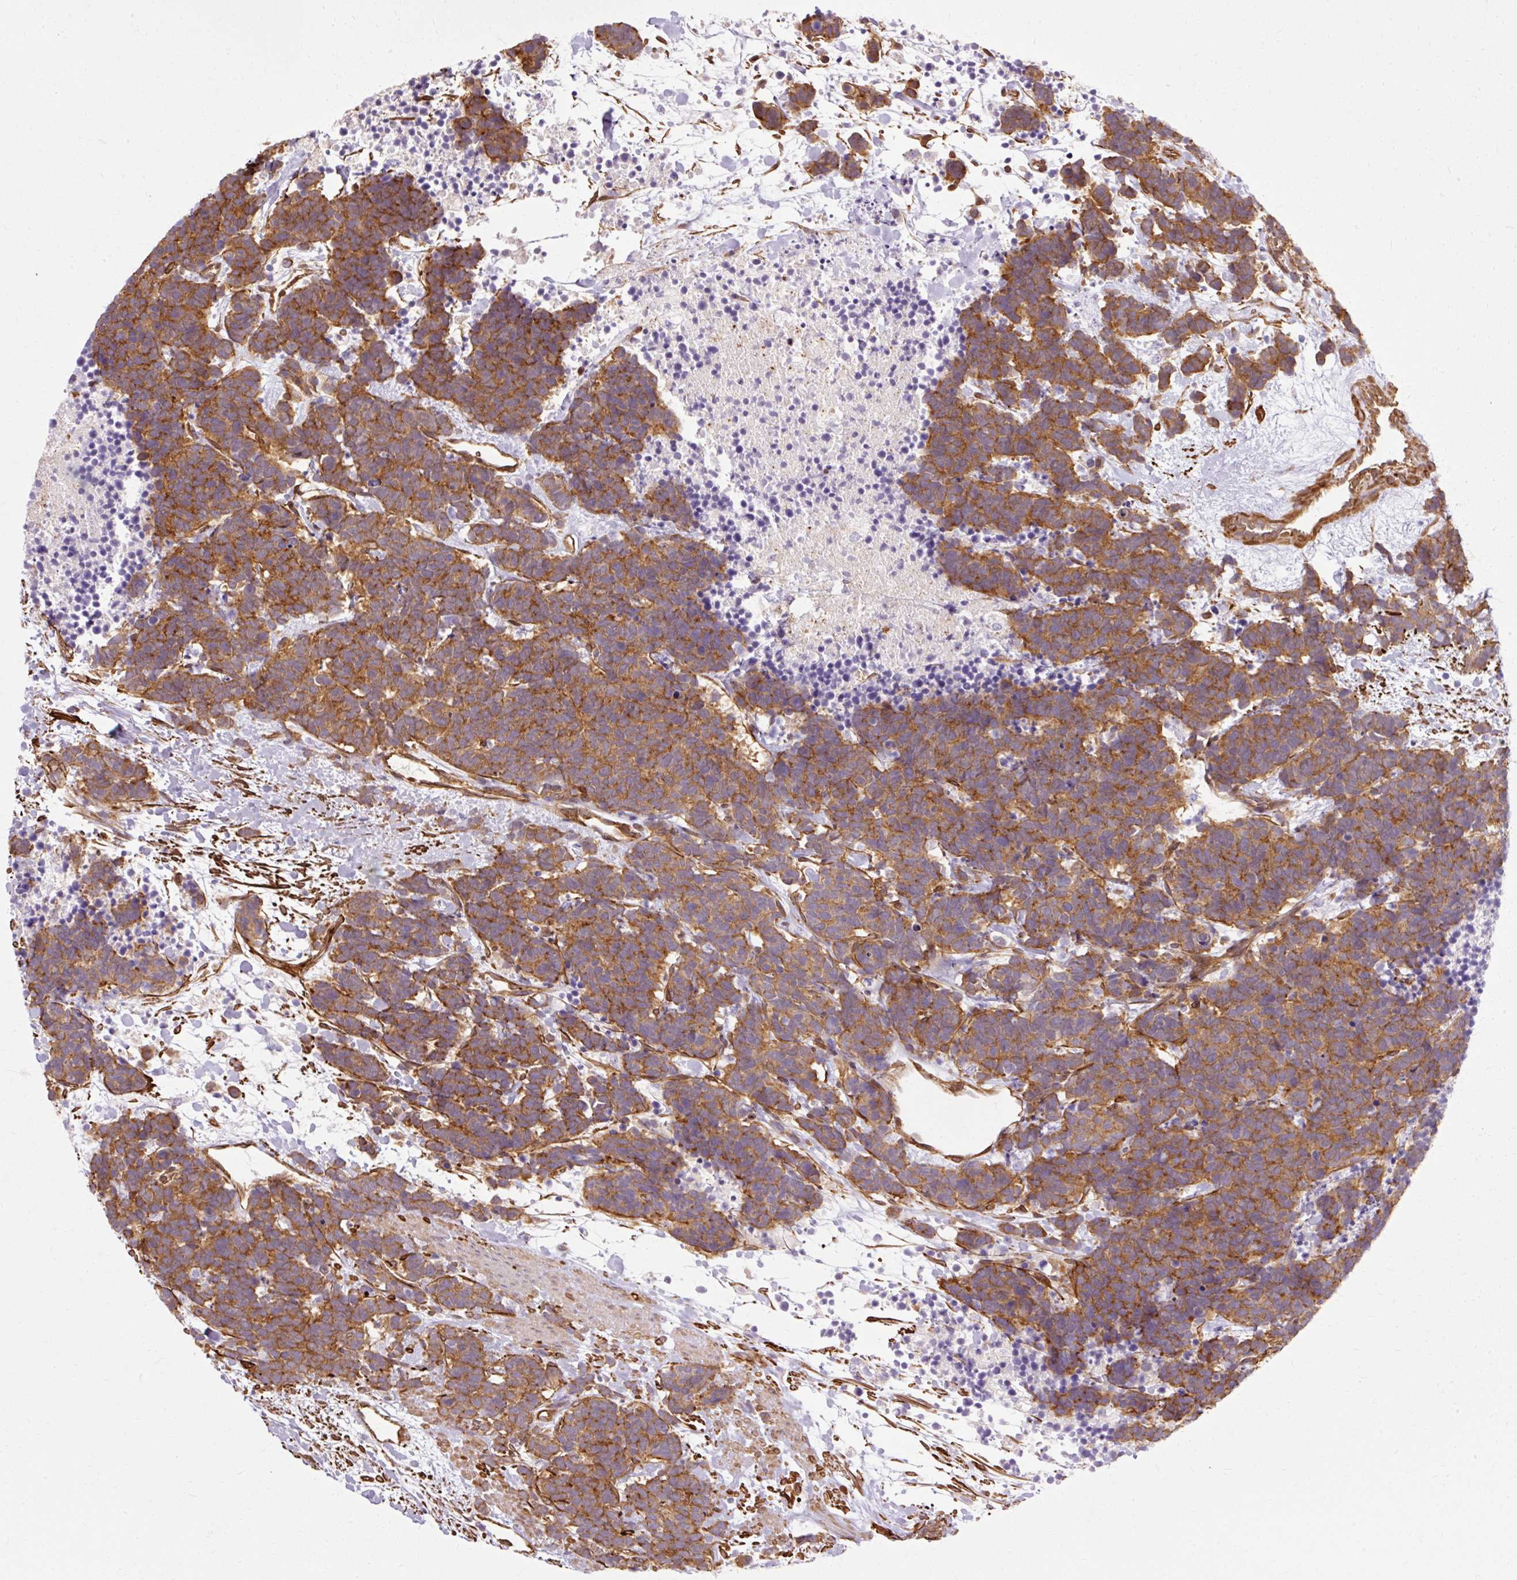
{"staining": {"intensity": "moderate", "quantity": ">75%", "location": "cytoplasmic/membranous"}, "tissue": "carcinoid", "cell_type": "Tumor cells", "image_type": "cancer", "snomed": [{"axis": "morphology", "description": "Carcinoma, NOS"}, {"axis": "morphology", "description": "Carcinoid, malignant, NOS"}, {"axis": "topography", "description": "Prostate"}], "caption": "Immunohistochemistry image of human carcinoid stained for a protein (brown), which demonstrates medium levels of moderate cytoplasmic/membranous staining in approximately >75% of tumor cells.", "gene": "CNN3", "patient": {"sex": "male", "age": 57}}